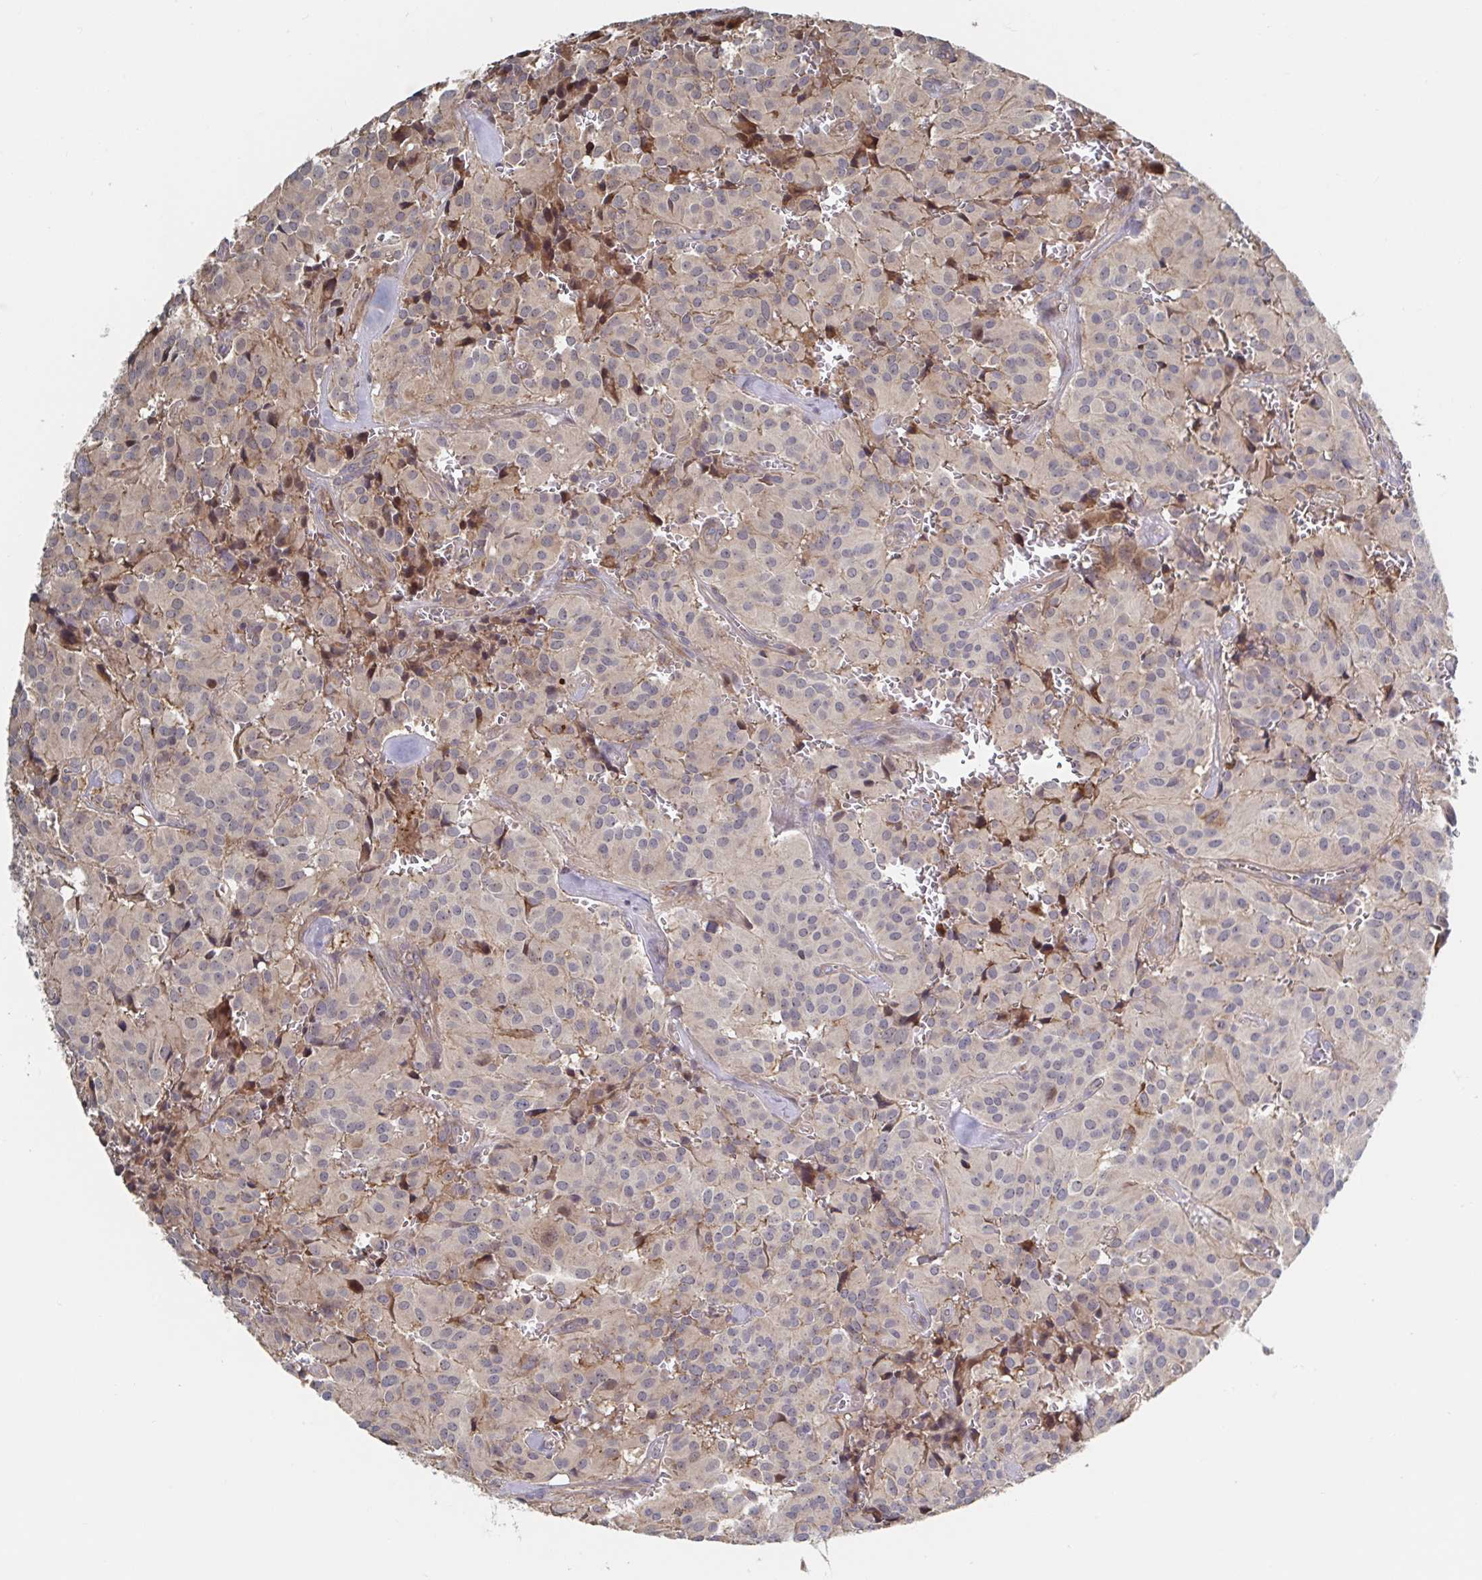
{"staining": {"intensity": "negative", "quantity": "none", "location": "none"}, "tissue": "glioma", "cell_type": "Tumor cells", "image_type": "cancer", "snomed": [{"axis": "morphology", "description": "Glioma, malignant, Low grade"}, {"axis": "topography", "description": "Brain"}], "caption": "Tumor cells show no significant positivity in glioma.", "gene": "DHRS12", "patient": {"sex": "male", "age": 42}}